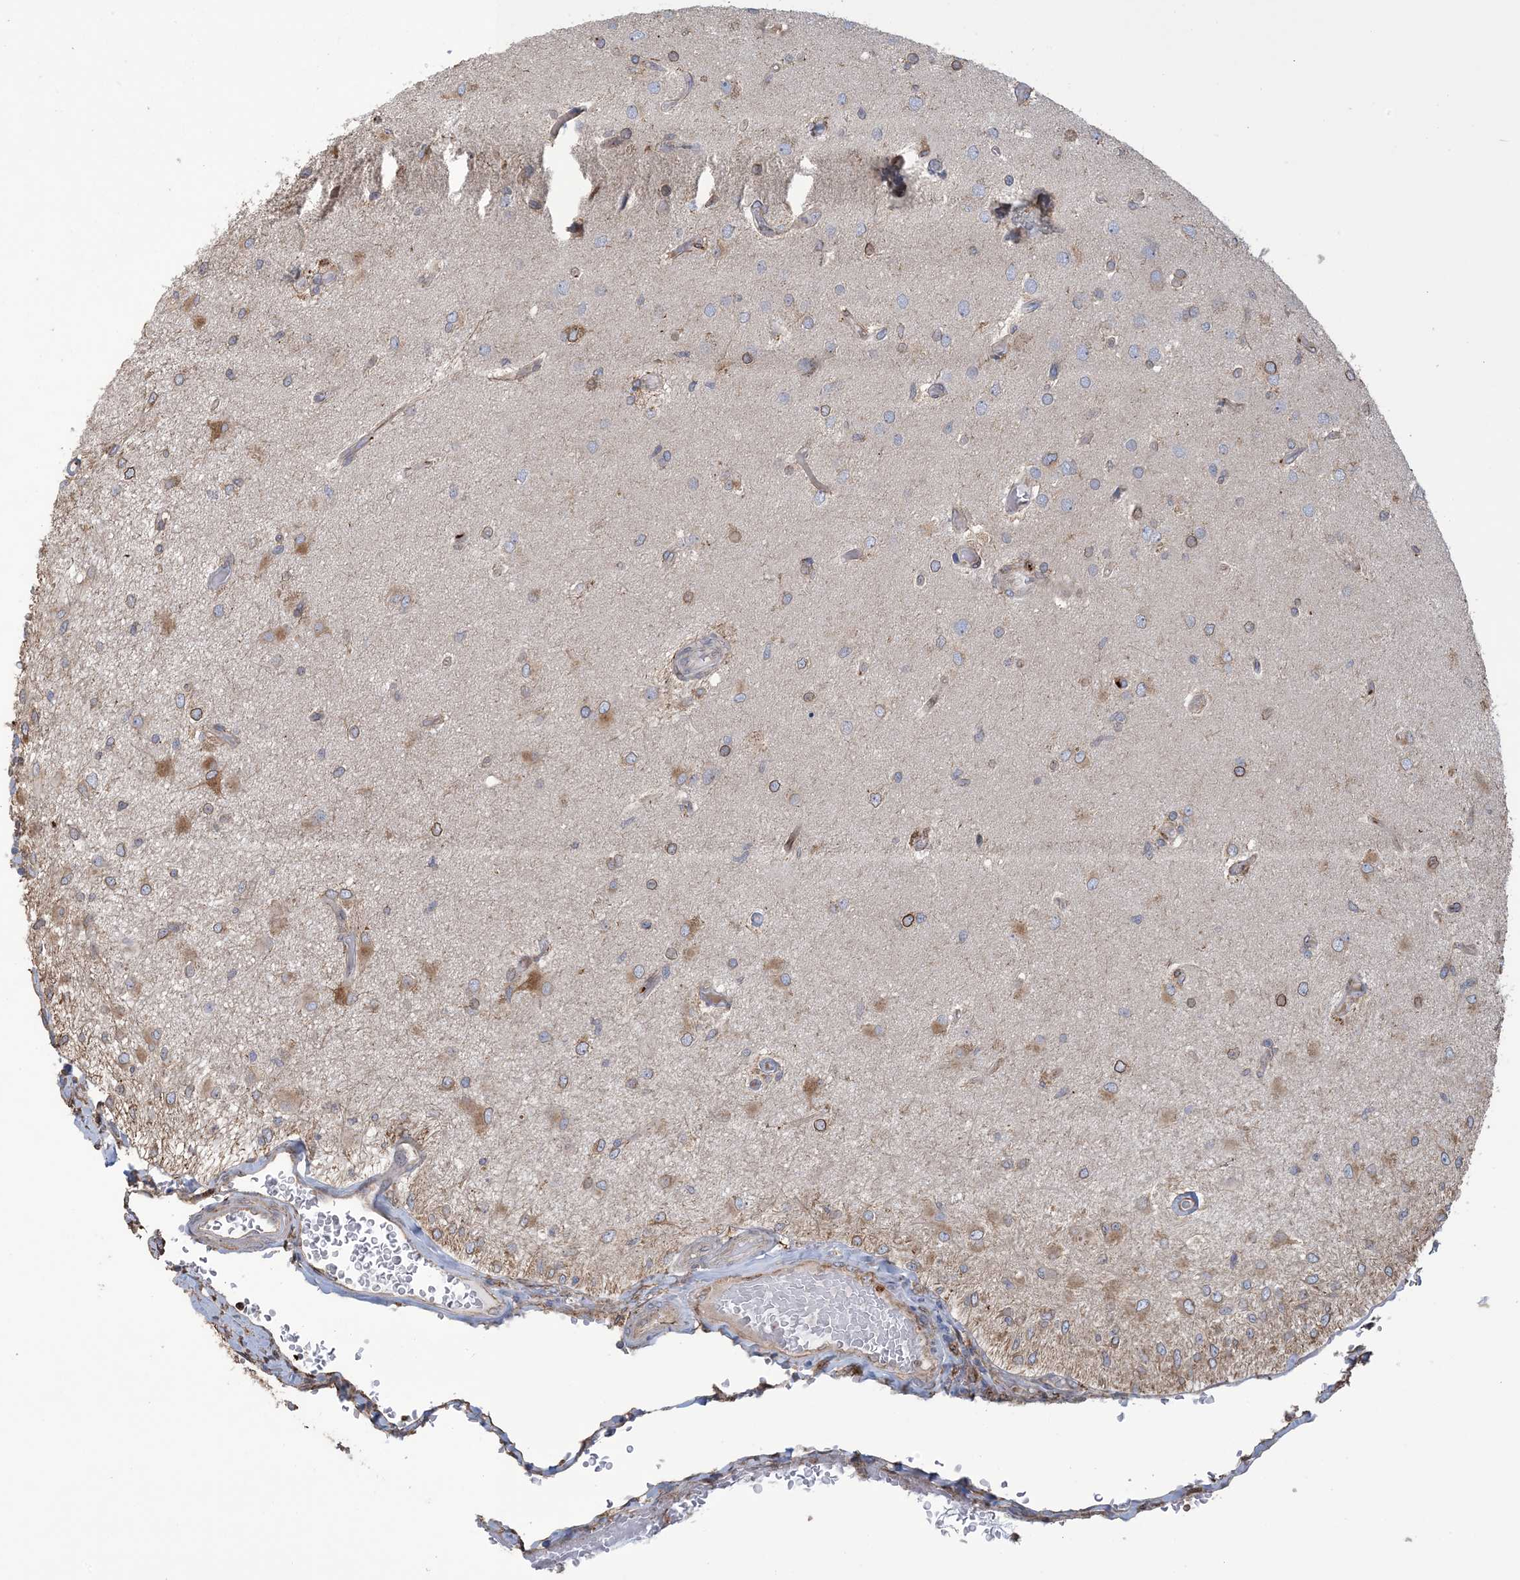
{"staining": {"intensity": "moderate", "quantity": "<25%", "location": "cytoplasmic/membranous"}, "tissue": "glioma", "cell_type": "Tumor cells", "image_type": "cancer", "snomed": [{"axis": "morphology", "description": "Normal tissue, NOS"}, {"axis": "morphology", "description": "Glioma, malignant, High grade"}, {"axis": "topography", "description": "Cerebral cortex"}], "caption": "Immunohistochemistry (IHC) of human malignant glioma (high-grade) displays low levels of moderate cytoplasmic/membranous positivity in approximately <25% of tumor cells.", "gene": "SHANK1", "patient": {"sex": "male", "age": 77}}